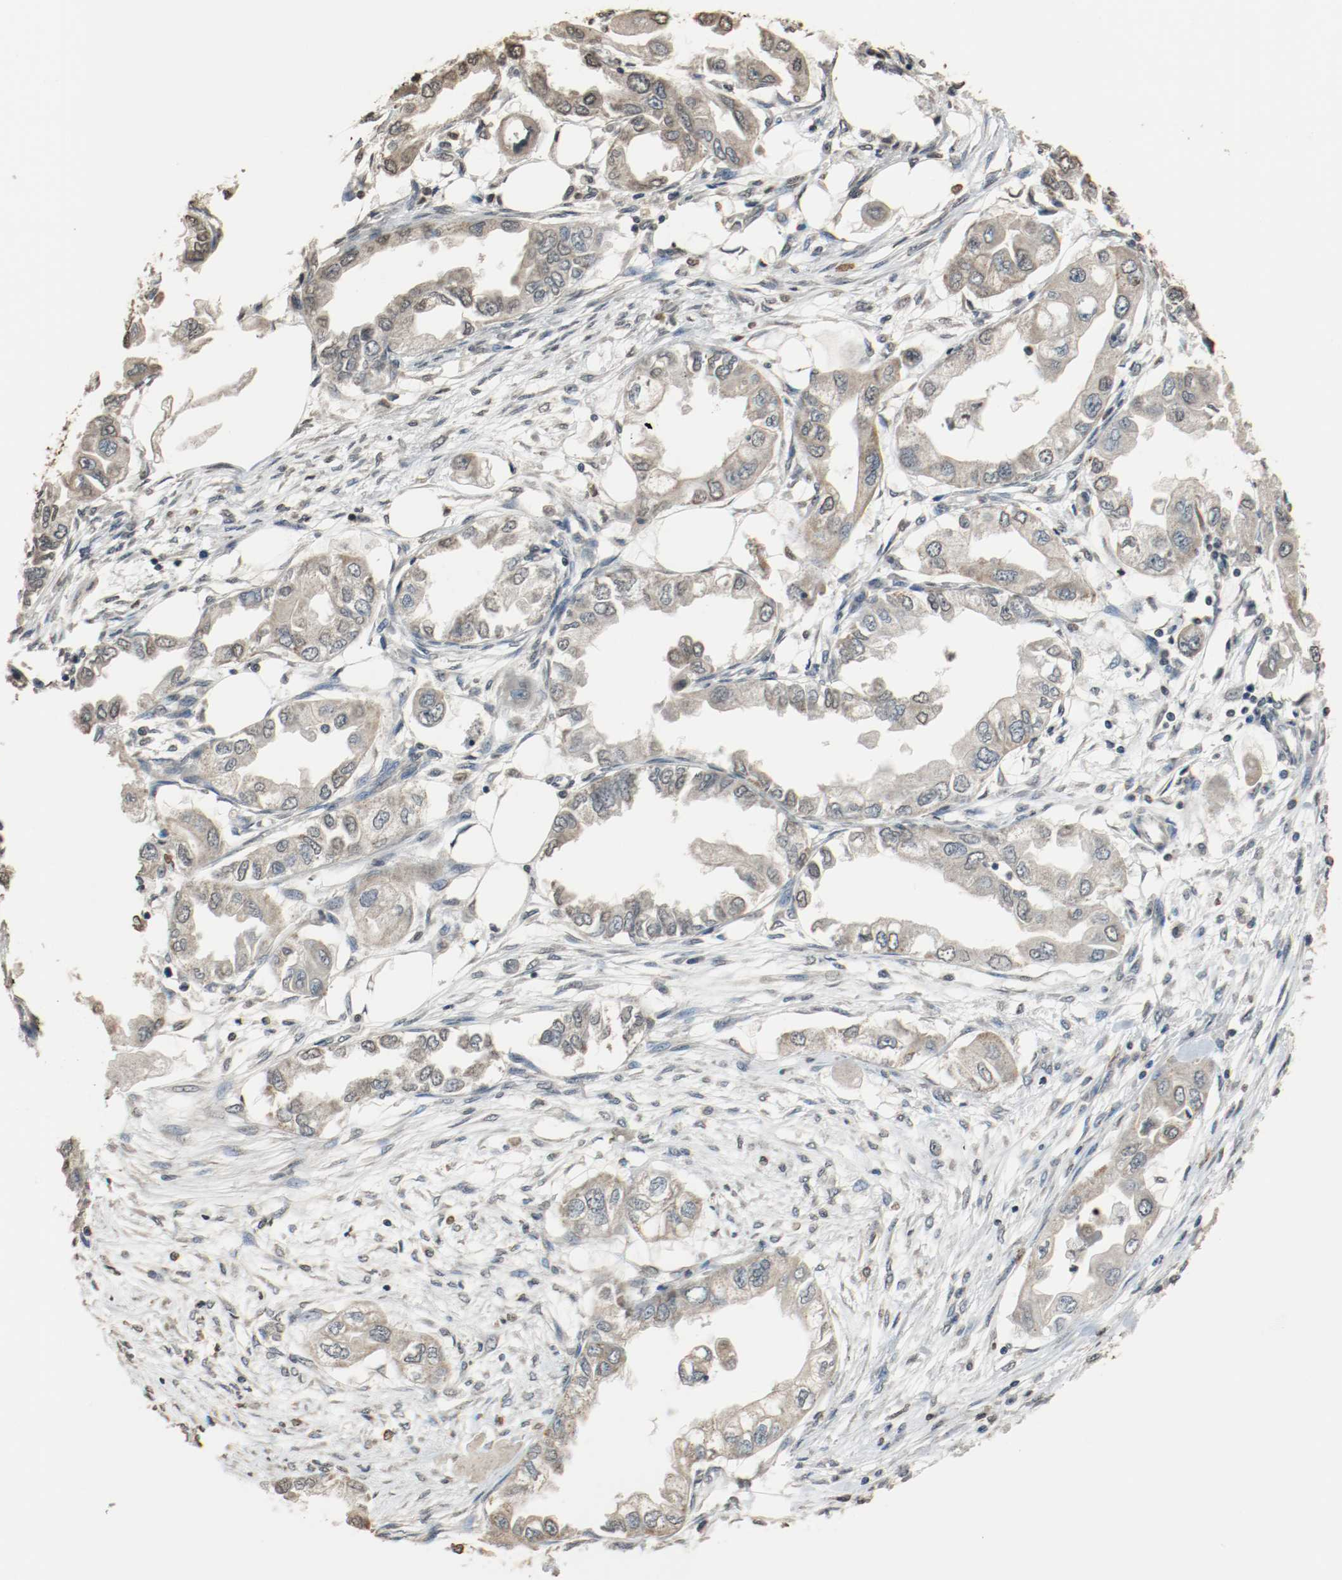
{"staining": {"intensity": "weak", "quantity": "<25%", "location": "cytoplasmic/membranous"}, "tissue": "endometrial cancer", "cell_type": "Tumor cells", "image_type": "cancer", "snomed": [{"axis": "morphology", "description": "Adenocarcinoma, NOS"}, {"axis": "topography", "description": "Endometrium"}], "caption": "The micrograph displays no staining of tumor cells in endometrial cancer.", "gene": "RTN4", "patient": {"sex": "female", "age": 67}}